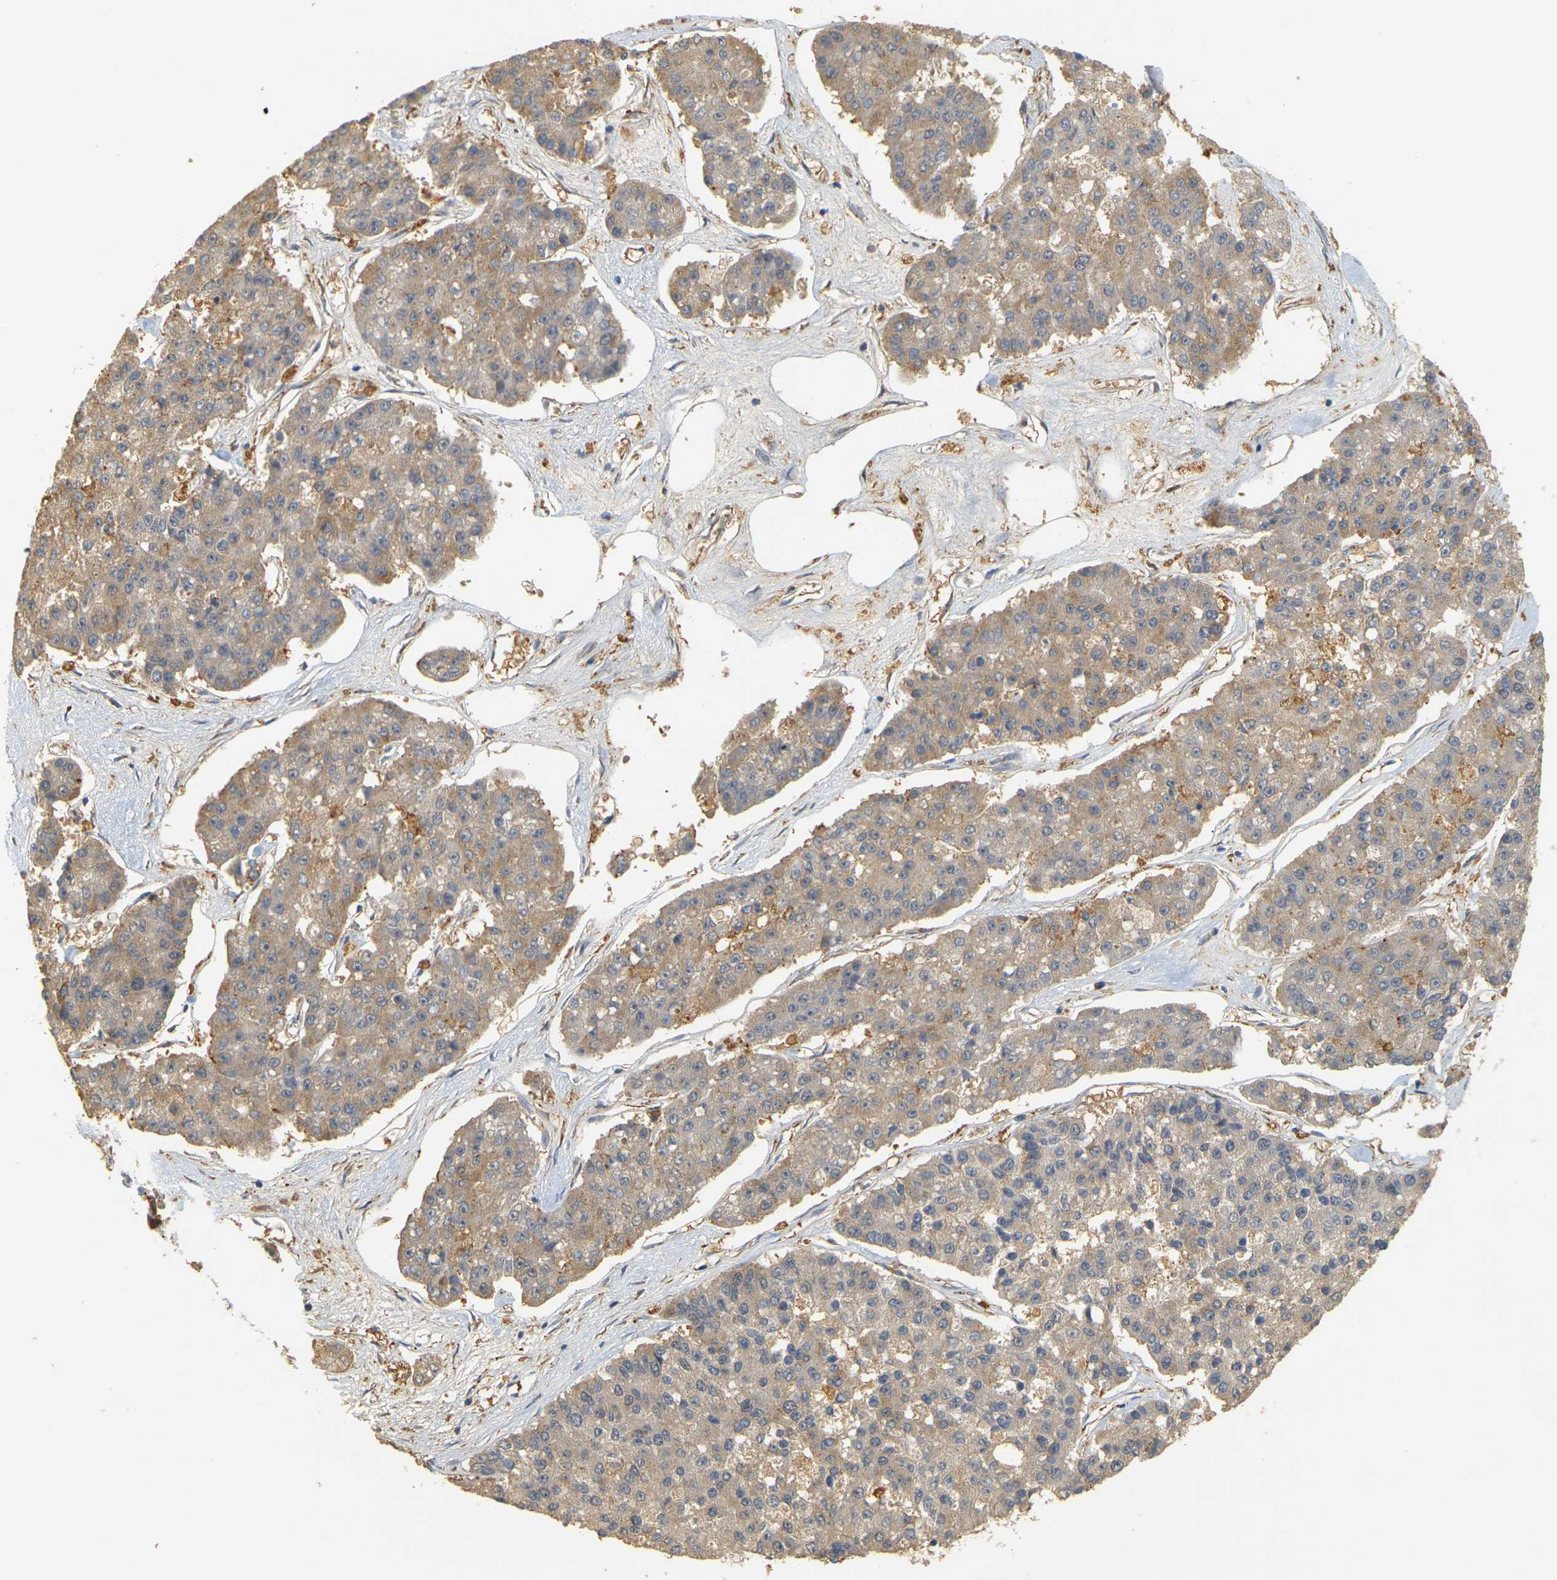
{"staining": {"intensity": "weak", "quantity": "25%-75%", "location": "cytoplasmic/membranous"}, "tissue": "pancreatic cancer", "cell_type": "Tumor cells", "image_type": "cancer", "snomed": [{"axis": "morphology", "description": "Adenocarcinoma, NOS"}, {"axis": "topography", "description": "Pancreas"}], "caption": "The histopathology image shows staining of pancreatic cancer (adenocarcinoma), revealing weak cytoplasmic/membranous protein positivity (brown color) within tumor cells.", "gene": "MEGF9", "patient": {"sex": "male", "age": 50}}